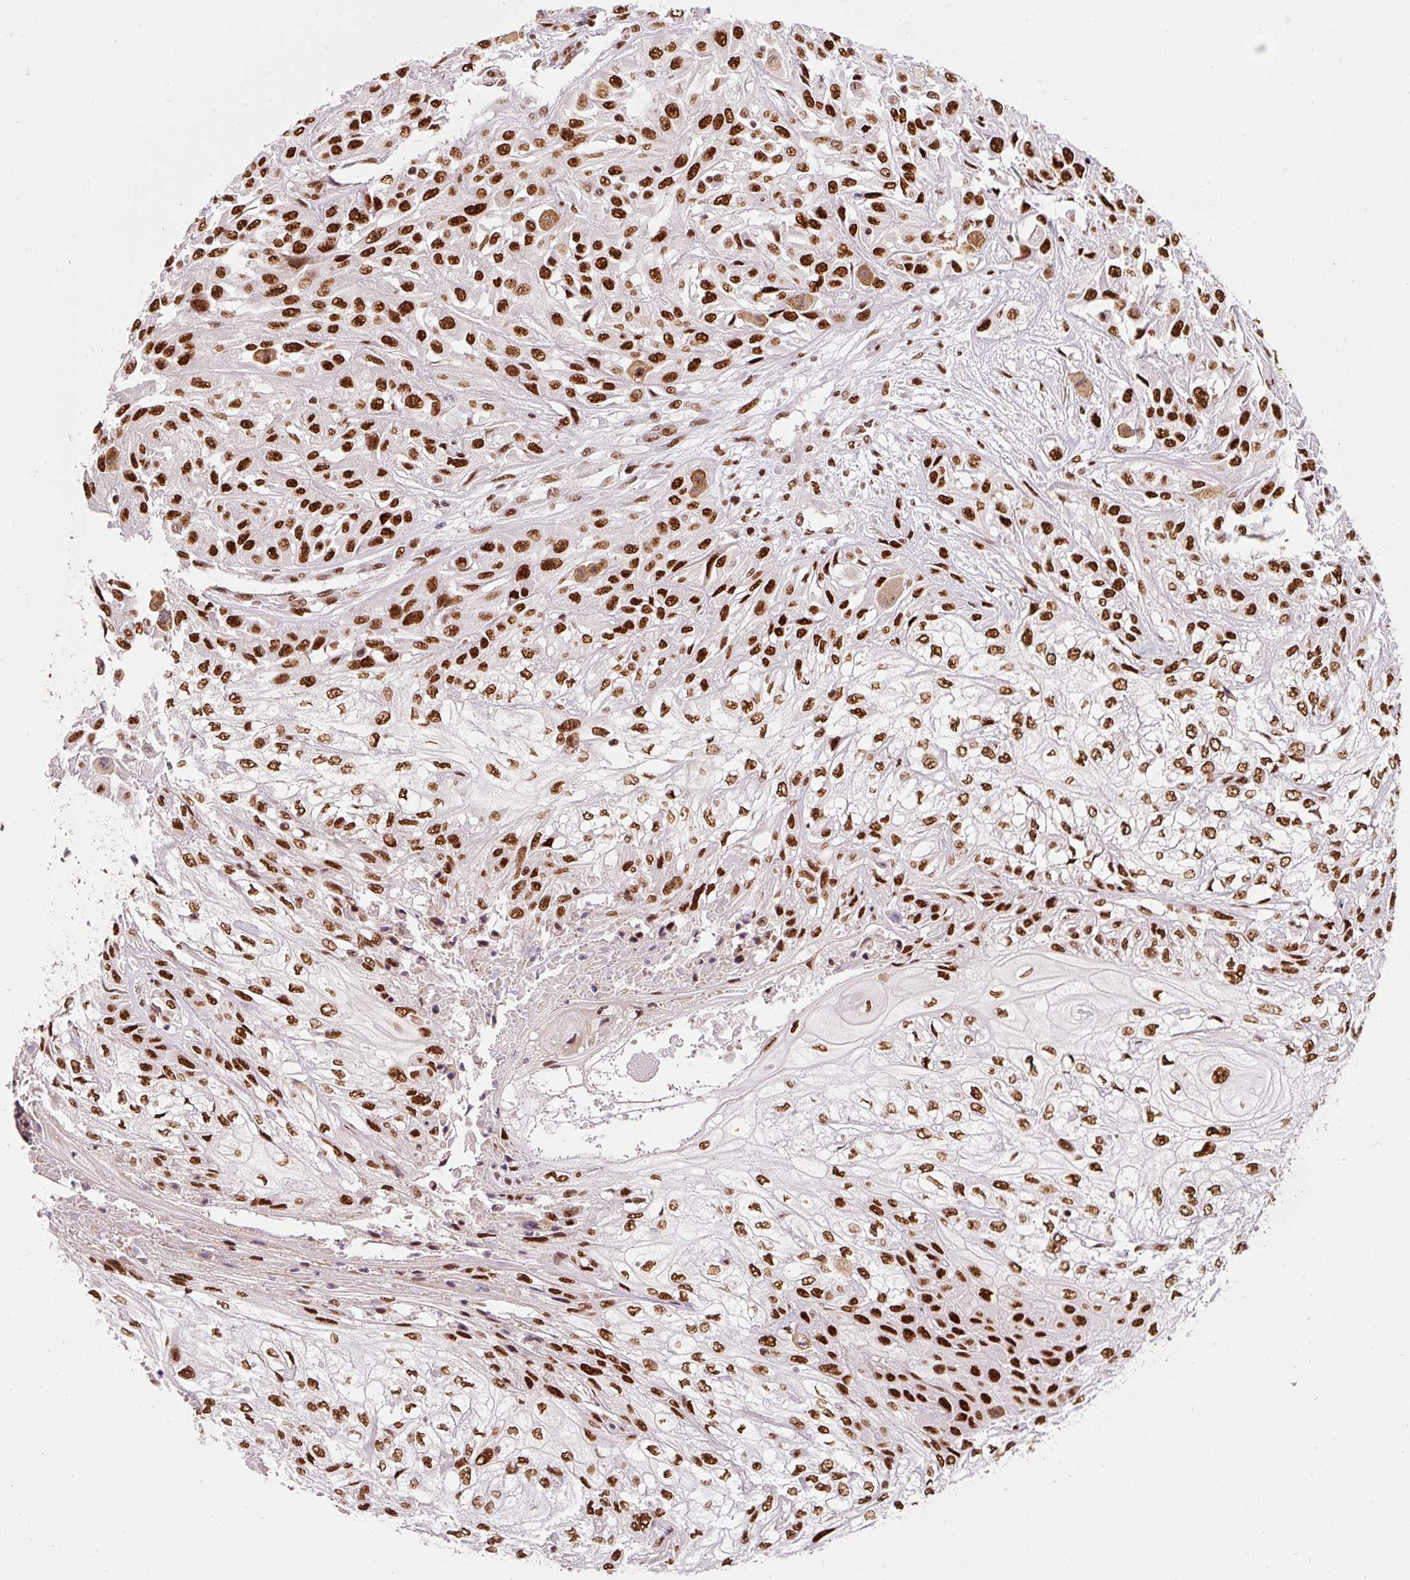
{"staining": {"intensity": "strong", "quantity": ">75%", "location": "nuclear"}, "tissue": "skin cancer", "cell_type": "Tumor cells", "image_type": "cancer", "snomed": [{"axis": "morphology", "description": "Squamous cell carcinoma, NOS"}, {"axis": "morphology", "description": "Squamous cell carcinoma, metastatic, NOS"}, {"axis": "topography", "description": "Skin"}, {"axis": "topography", "description": "Lymph node"}], "caption": "This micrograph displays immunohistochemistry staining of human skin cancer (squamous cell carcinoma), with high strong nuclear expression in about >75% of tumor cells.", "gene": "HNRNPC", "patient": {"sex": "male", "age": 75}}